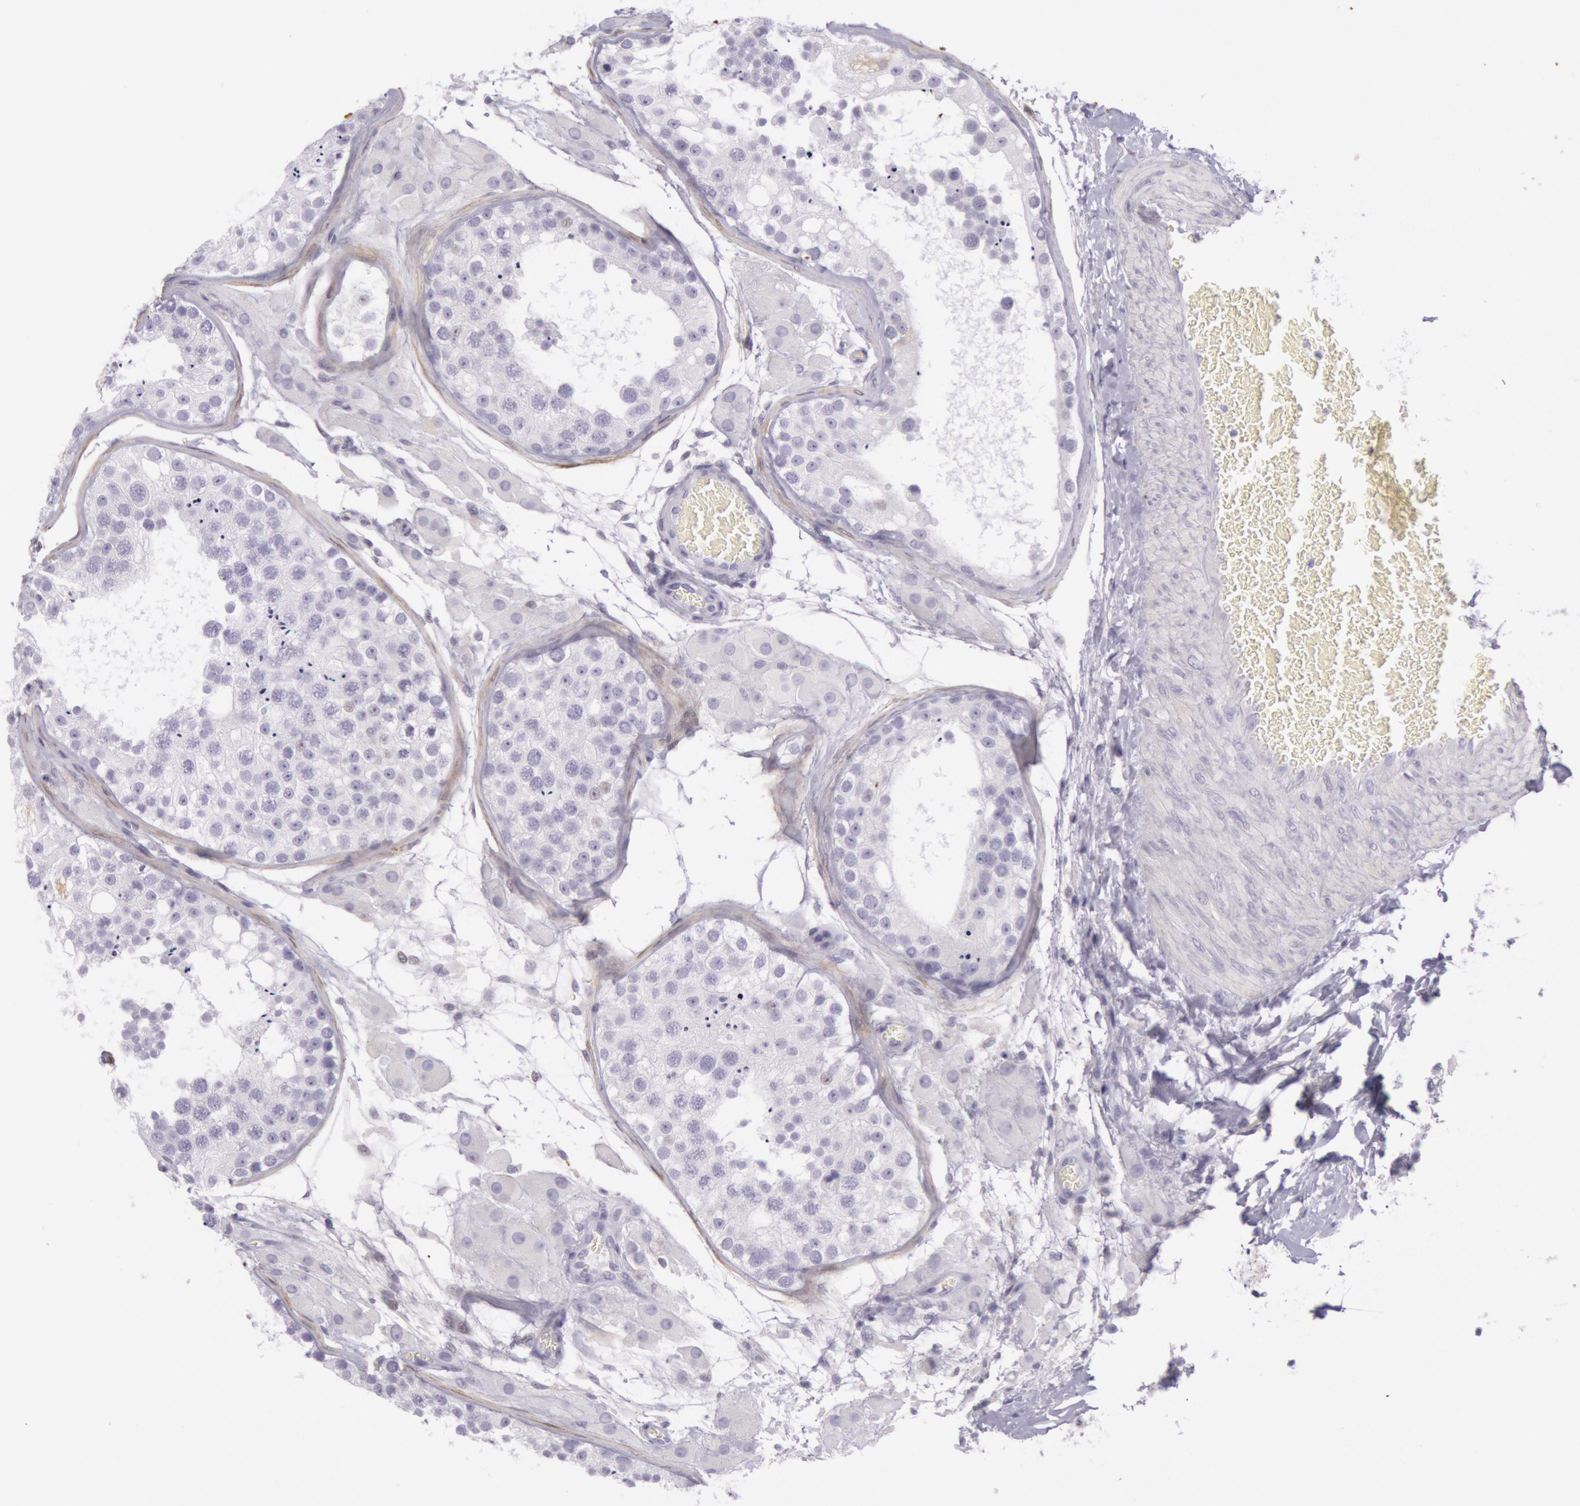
{"staining": {"intensity": "negative", "quantity": "none", "location": "none"}, "tissue": "testis", "cell_type": "Cells in seminiferous ducts", "image_type": "normal", "snomed": [{"axis": "morphology", "description": "Normal tissue, NOS"}, {"axis": "topography", "description": "Testis"}], "caption": "Immunohistochemistry (IHC) photomicrograph of normal testis: human testis stained with DAB (3,3'-diaminobenzidine) exhibits no significant protein positivity in cells in seminiferous ducts.", "gene": "CKB", "patient": {"sex": "male", "age": 26}}